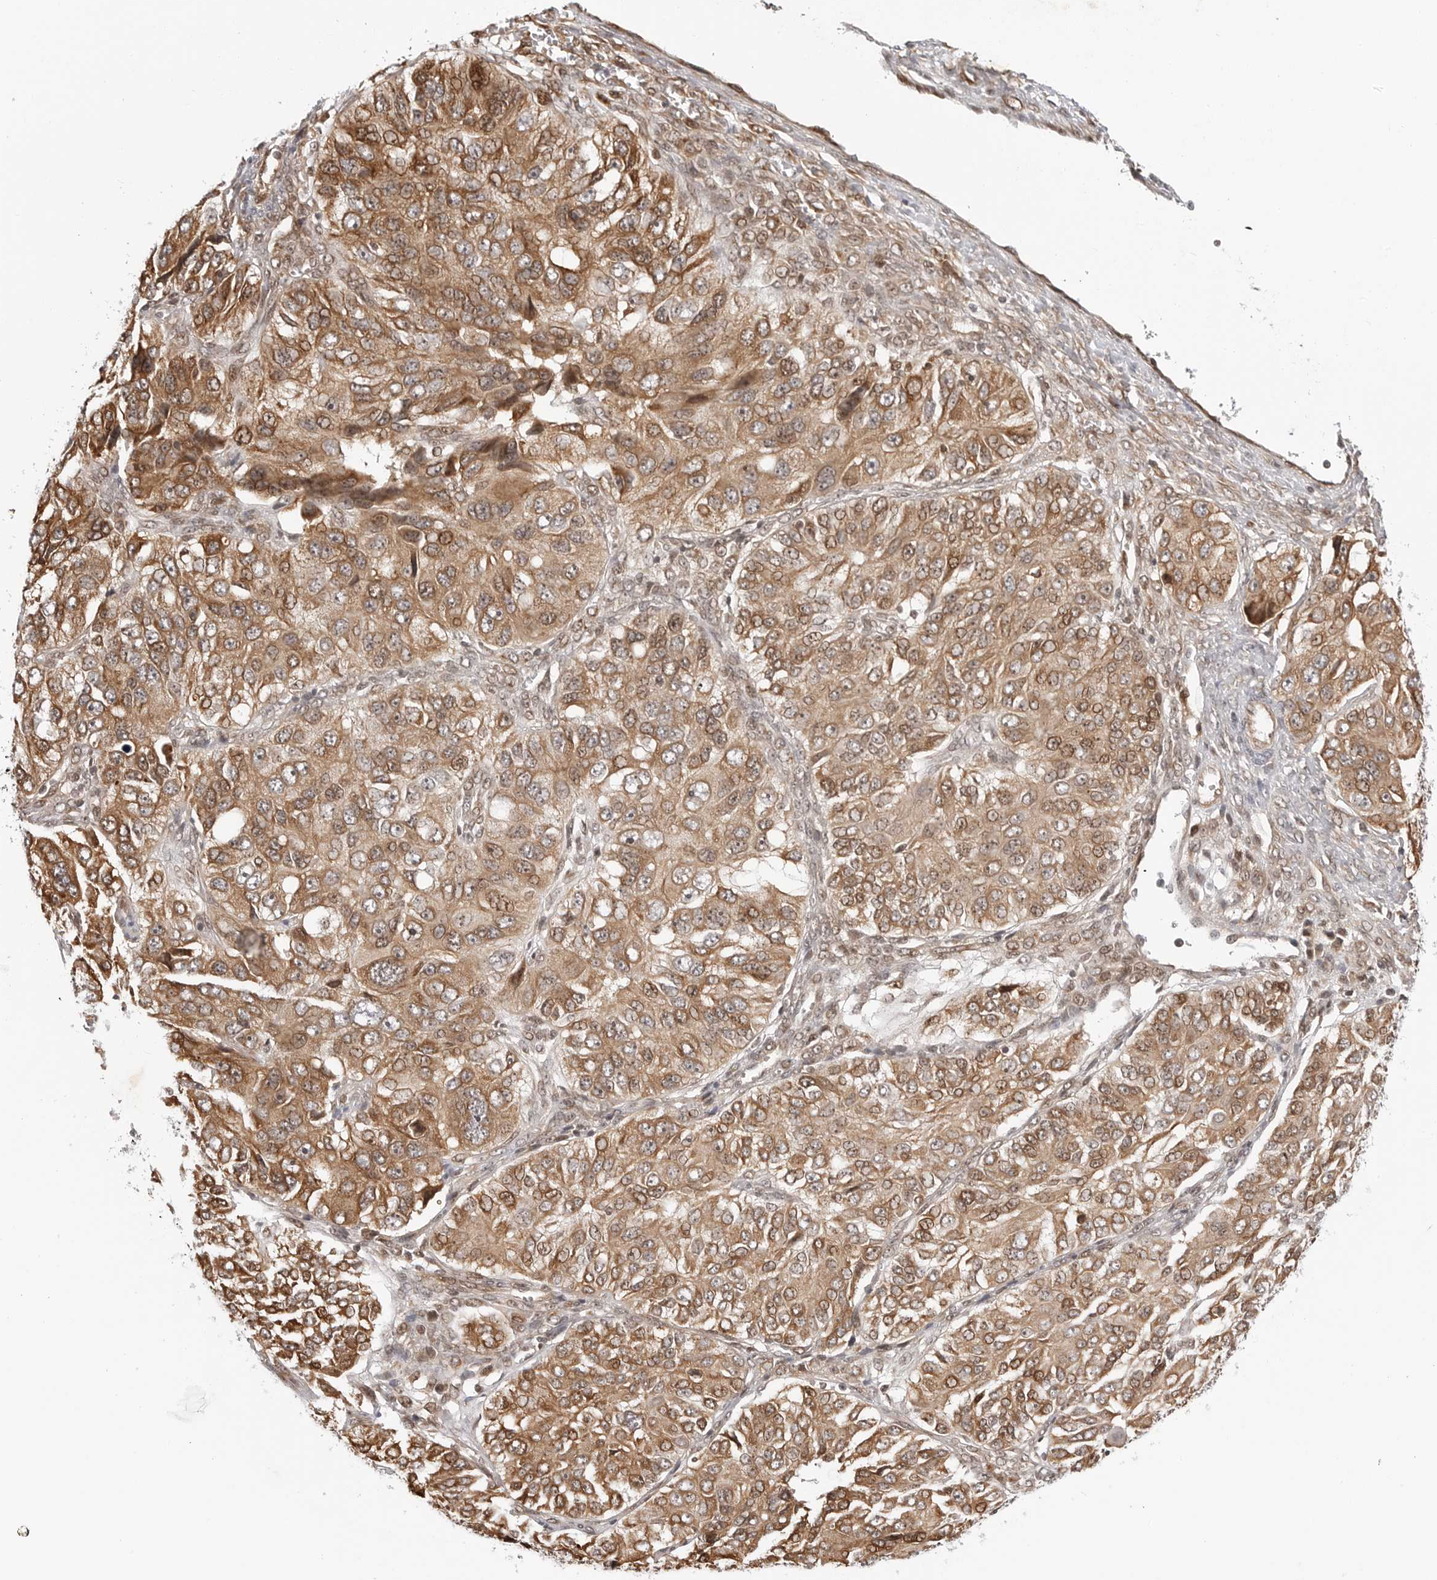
{"staining": {"intensity": "moderate", "quantity": ">75%", "location": "cytoplasmic/membranous,nuclear"}, "tissue": "ovarian cancer", "cell_type": "Tumor cells", "image_type": "cancer", "snomed": [{"axis": "morphology", "description": "Carcinoma, endometroid"}, {"axis": "topography", "description": "Ovary"}], "caption": "The photomicrograph shows staining of ovarian cancer, revealing moderate cytoplasmic/membranous and nuclear protein staining (brown color) within tumor cells.", "gene": "TIPRL", "patient": {"sex": "female", "age": 51}}